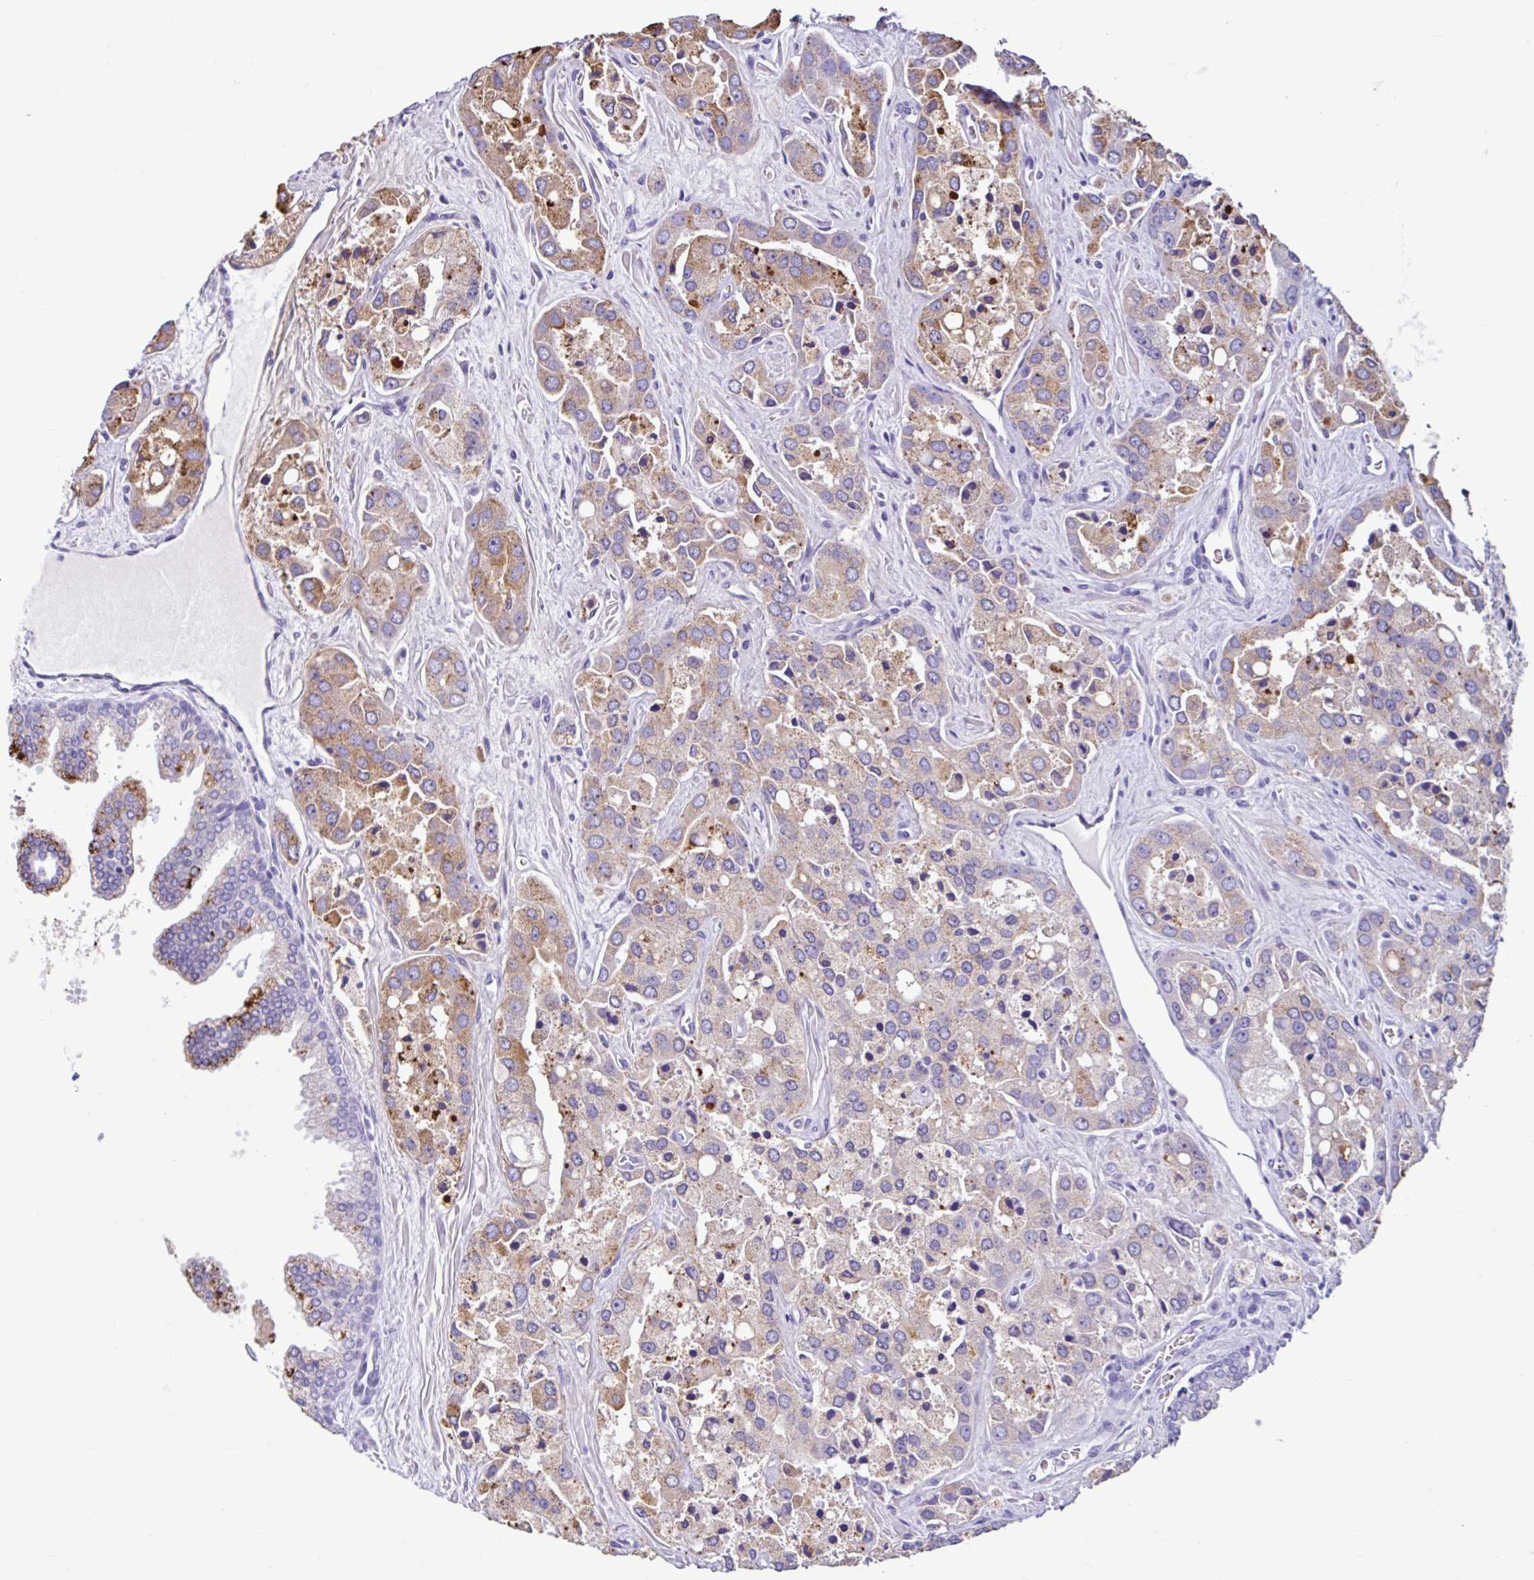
{"staining": {"intensity": "moderate", "quantity": "25%-75%", "location": "cytoplasmic/membranous"}, "tissue": "prostate cancer", "cell_type": "Tumor cells", "image_type": "cancer", "snomed": [{"axis": "morphology", "description": "Normal tissue, NOS"}, {"axis": "morphology", "description": "Adenocarcinoma, High grade"}, {"axis": "topography", "description": "Prostate"}, {"axis": "topography", "description": "Peripheral nerve tissue"}], "caption": "A brown stain labels moderate cytoplasmic/membranous expression of a protein in prostate cancer tumor cells.", "gene": "CYP19A1", "patient": {"sex": "male", "age": 68}}